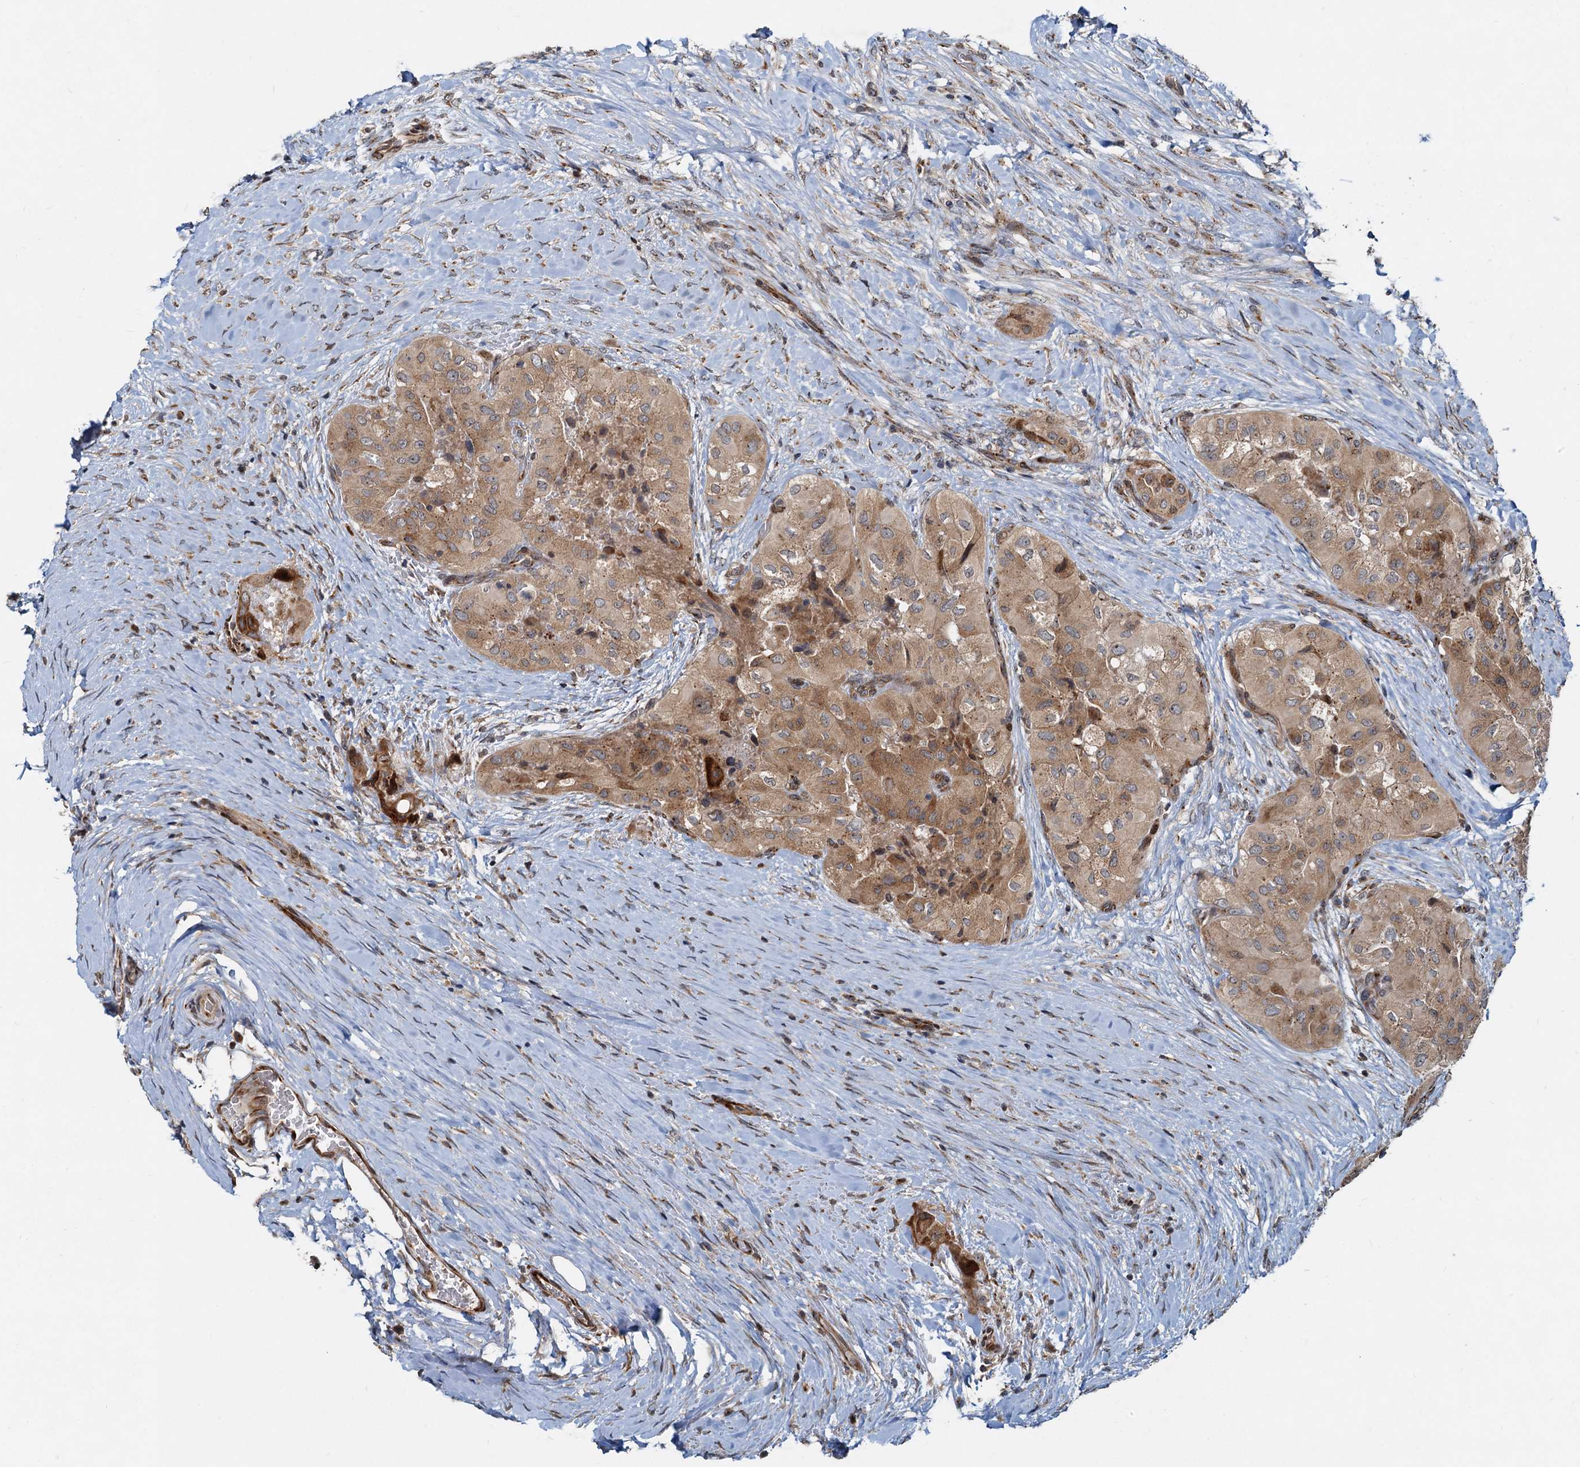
{"staining": {"intensity": "moderate", "quantity": ">75%", "location": "cytoplasmic/membranous"}, "tissue": "thyroid cancer", "cell_type": "Tumor cells", "image_type": "cancer", "snomed": [{"axis": "morphology", "description": "Papillary adenocarcinoma, NOS"}, {"axis": "topography", "description": "Thyroid gland"}], "caption": "DAB immunohistochemical staining of thyroid cancer exhibits moderate cytoplasmic/membranous protein expression in about >75% of tumor cells. (DAB (3,3'-diaminobenzidine) = brown stain, brightfield microscopy at high magnification).", "gene": "CEP68", "patient": {"sex": "female", "age": 59}}